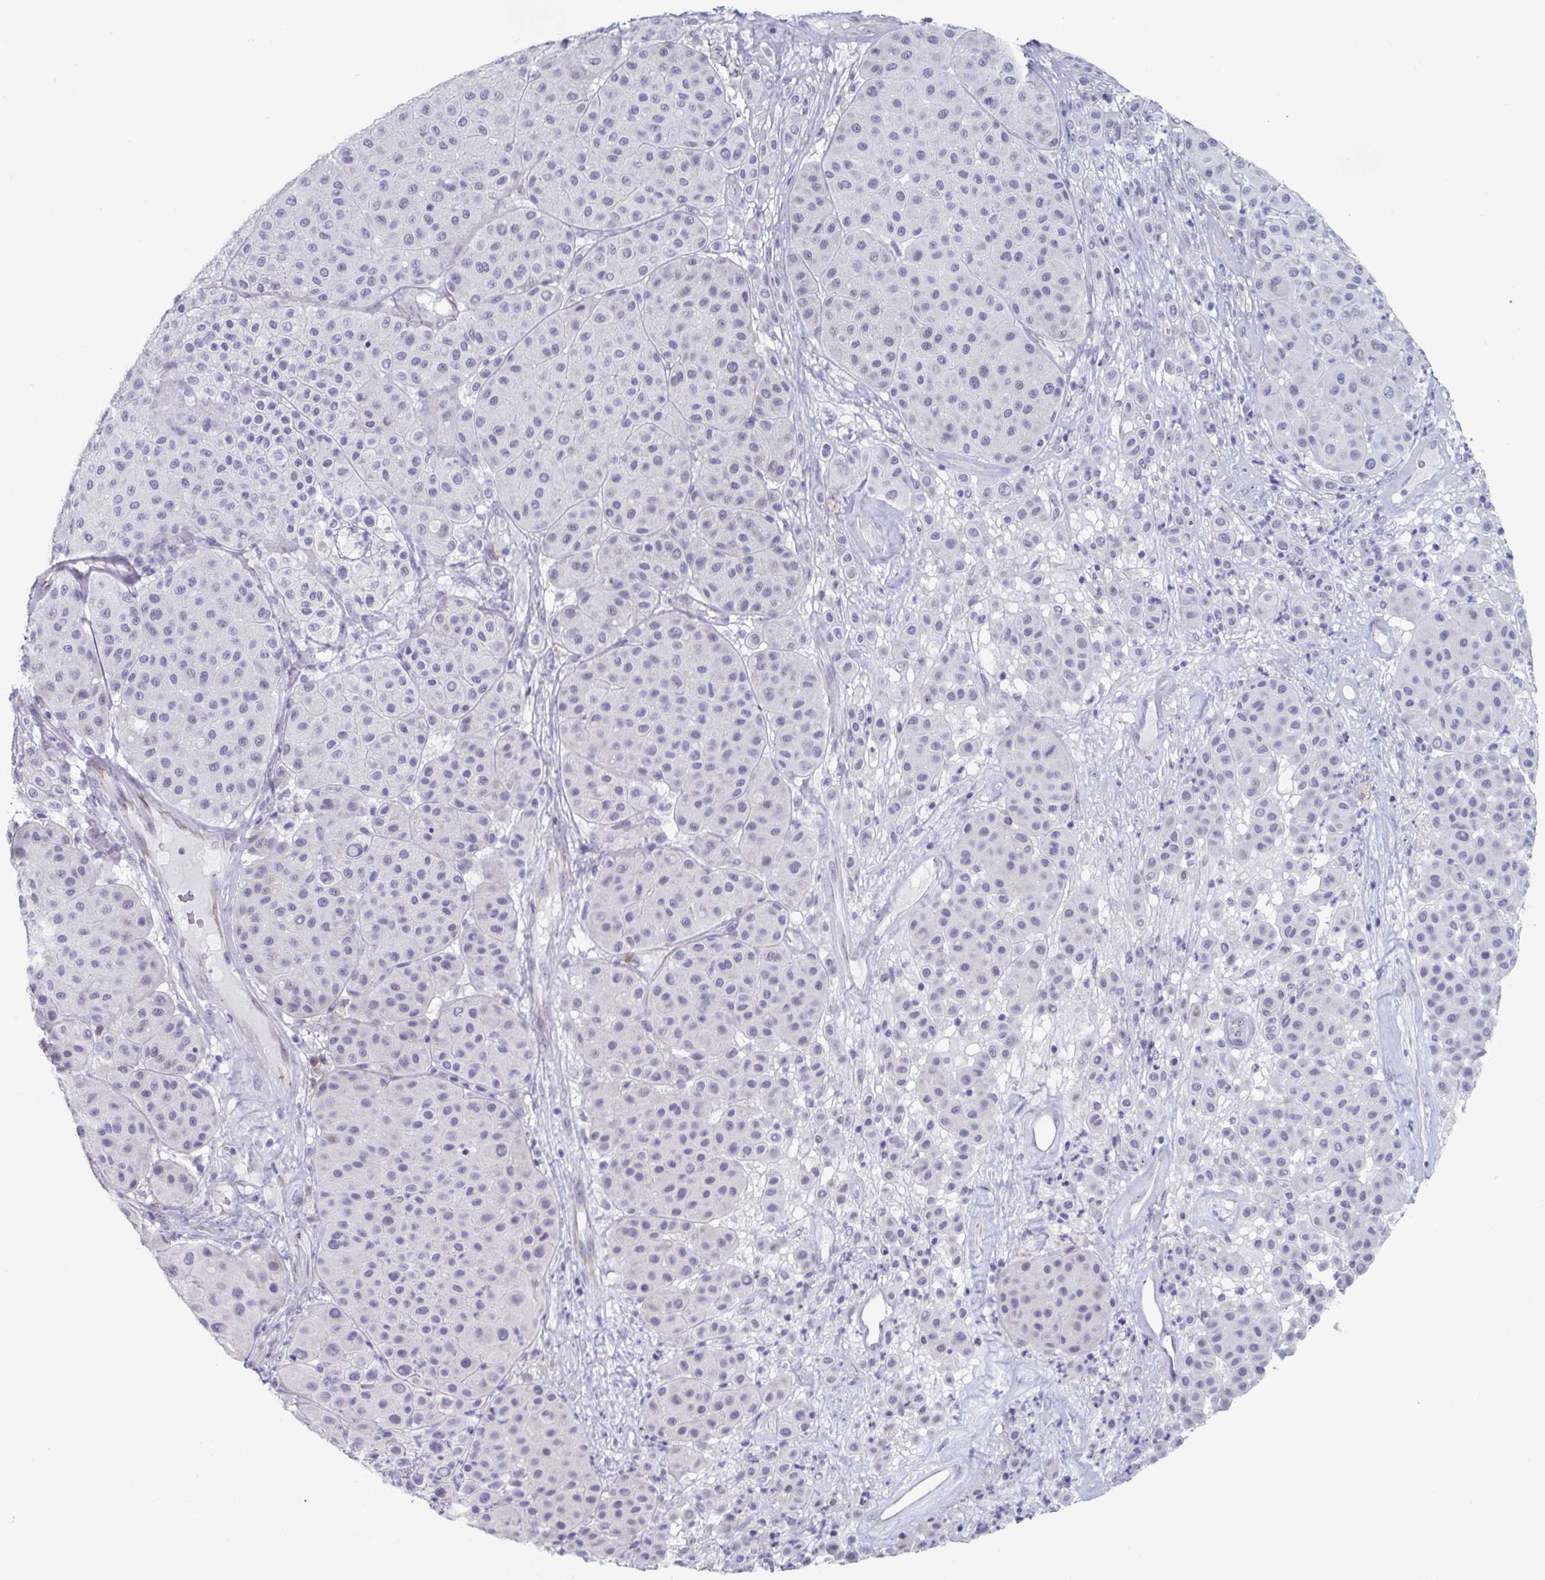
{"staining": {"intensity": "negative", "quantity": "none", "location": "none"}, "tissue": "melanoma", "cell_type": "Tumor cells", "image_type": "cancer", "snomed": [{"axis": "morphology", "description": "Malignant melanoma, Metastatic site"}, {"axis": "topography", "description": "Smooth muscle"}], "caption": "Histopathology image shows no significant protein positivity in tumor cells of melanoma. (DAB (3,3'-diaminobenzidine) IHC, high magnification).", "gene": "FOXA1", "patient": {"sex": "male", "age": 41}}